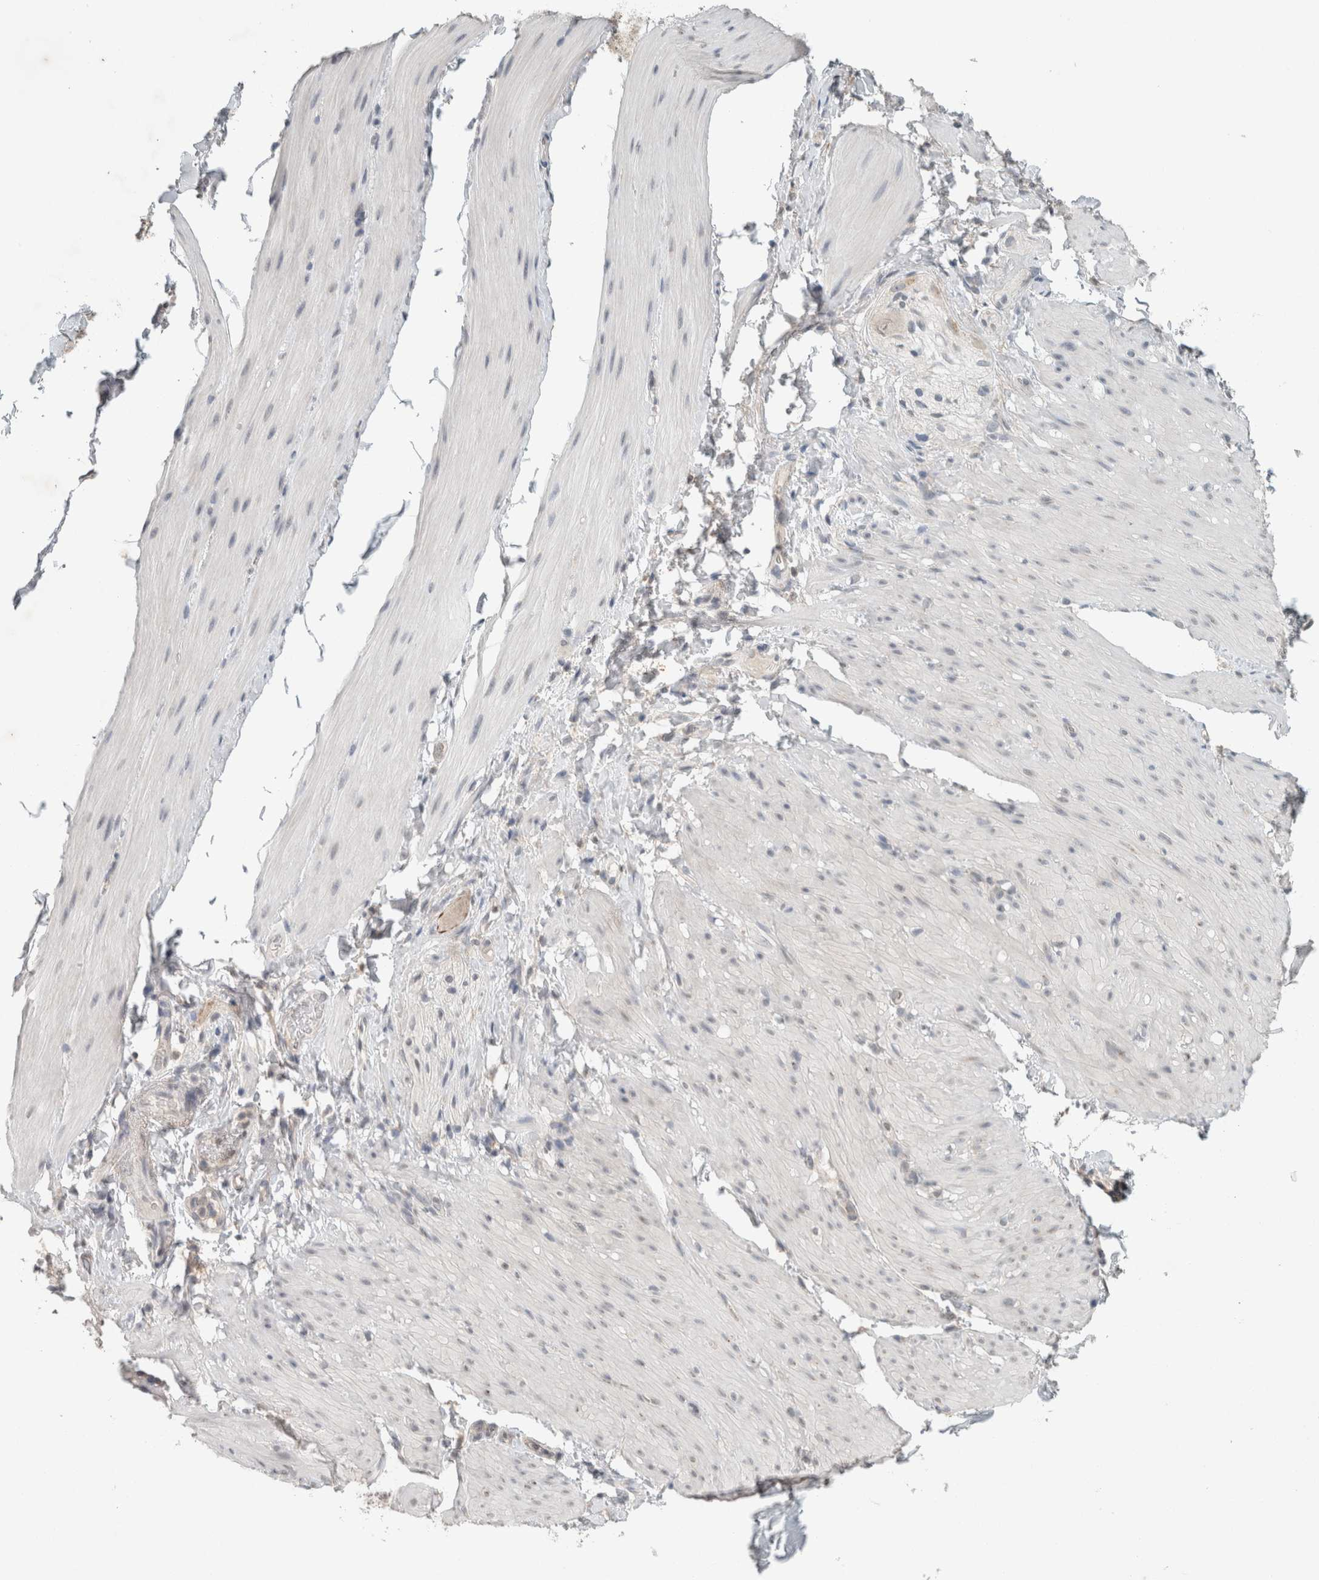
{"staining": {"intensity": "negative", "quantity": "none", "location": "none"}, "tissue": "smooth muscle", "cell_type": "Smooth muscle cells", "image_type": "normal", "snomed": [{"axis": "morphology", "description": "Normal tissue, NOS"}, {"axis": "topography", "description": "Smooth muscle"}, {"axis": "topography", "description": "Small intestine"}], "caption": "Immunohistochemistry (IHC) of benign human smooth muscle demonstrates no staining in smooth muscle cells.", "gene": "TRIT1", "patient": {"sex": "female", "age": 84}}